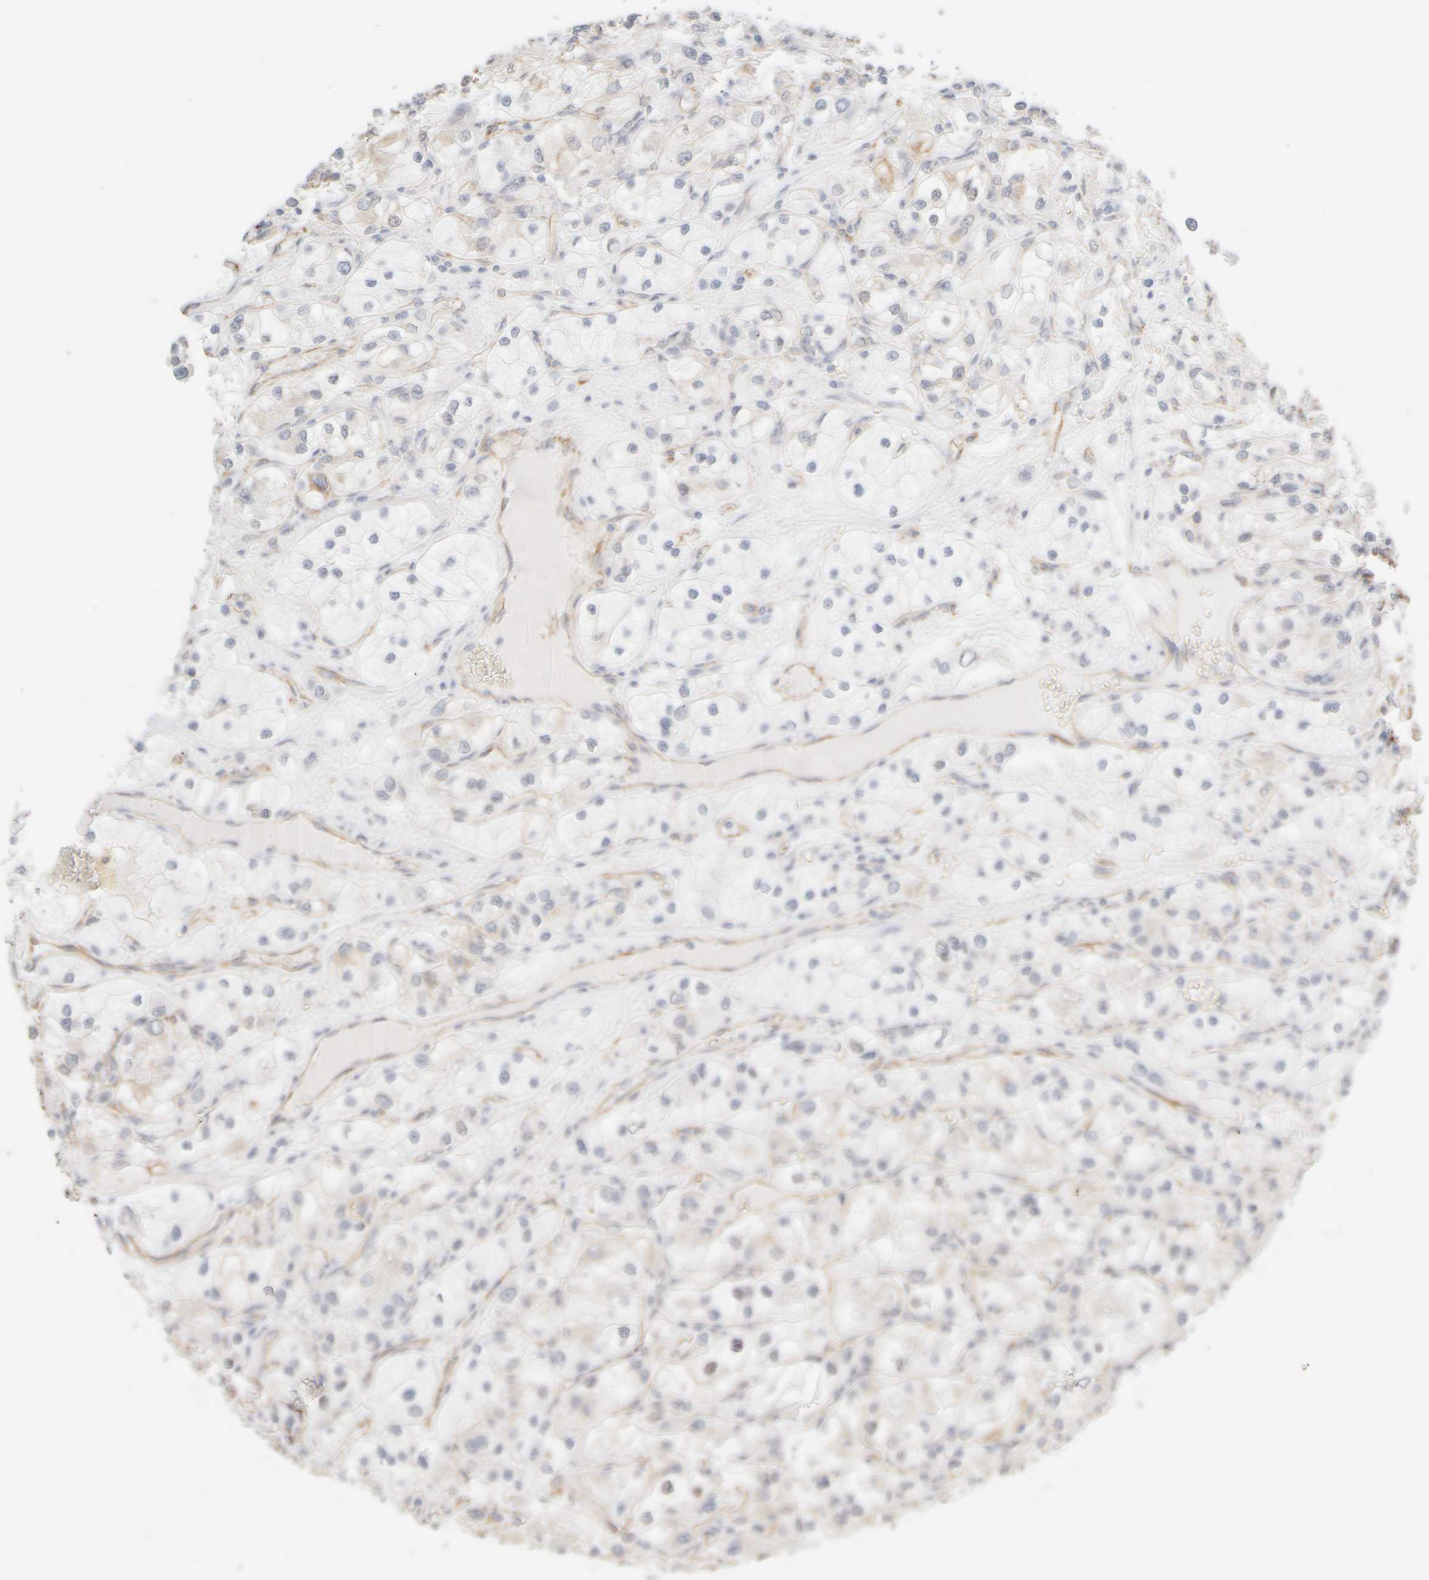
{"staining": {"intensity": "negative", "quantity": "none", "location": "none"}, "tissue": "renal cancer", "cell_type": "Tumor cells", "image_type": "cancer", "snomed": [{"axis": "morphology", "description": "Adenocarcinoma, NOS"}, {"axis": "topography", "description": "Kidney"}], "caption": "An image of renal cancer (adenocarcinoma) stained for a protein displays no brown staining in tumor cells.", "gene": "KRT15", "patient": {"sex": "female", "age": 57}}